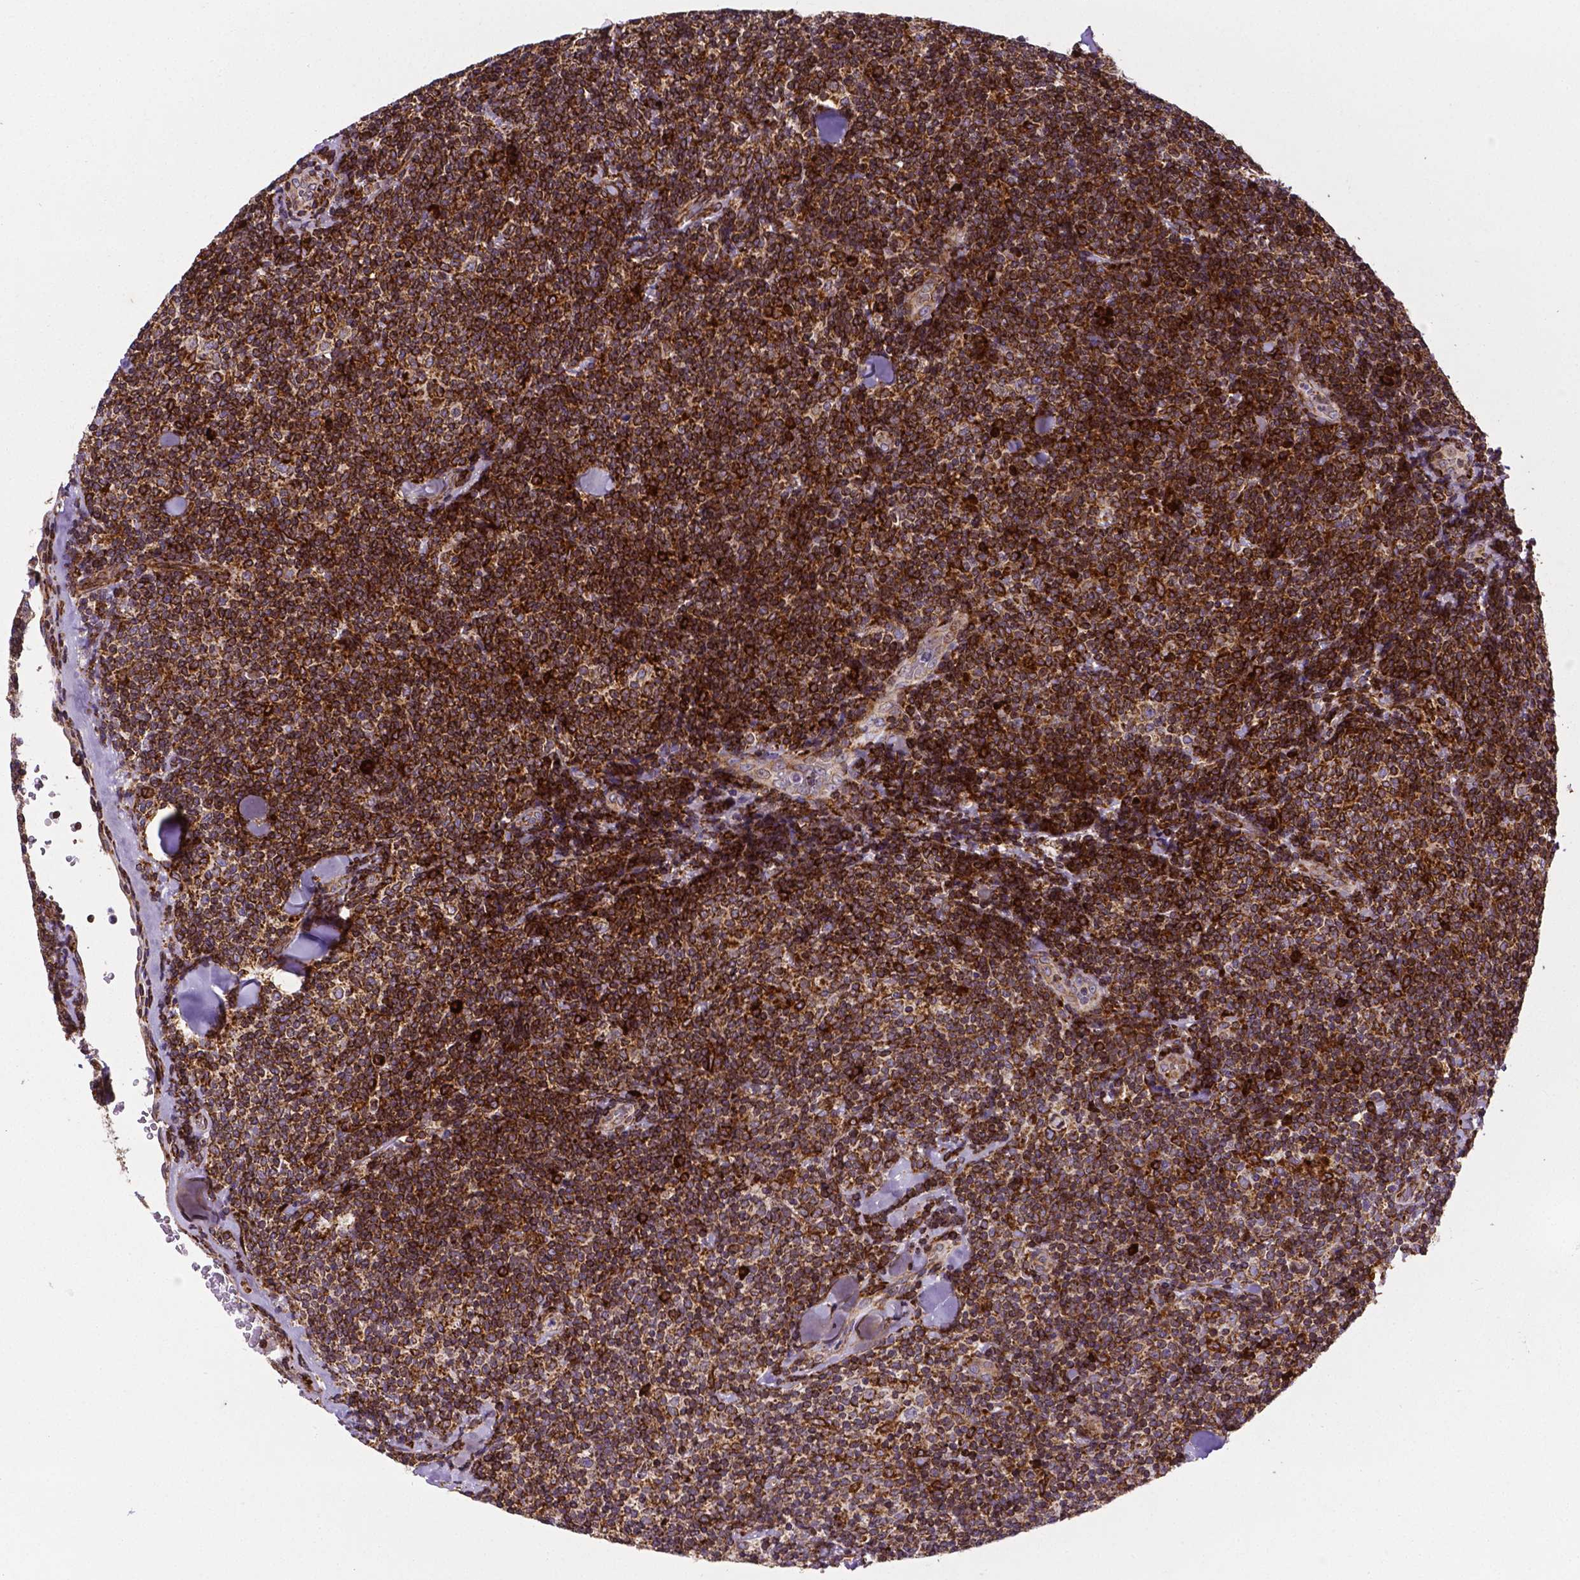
{"staining": {"intensity": "strong", "quantity": ">75%", "location": "cytoplasmic/membranous"}, "tissue": "lymphoma", "cell_type": "Tumor cells", "image_type": "cancer", "snomed": [{"axis": "morphology", "description": "Malignant lymphoma, non-Hodgkin's type, Low grade"}, {"axis": "topography", "description": "Lymph node"}], "caption": "Immunohistochemical staining of human lymphoma shows high levels of strong cytoplasmic/membranous positivity in about >75% of tumor cells. The staining was performed using DAB, with brown indicating positive protein expression. Nuclei are stained blue with hematoxylin.", "gene": "MTDH", "patient": {"sex": "female", "age": 56}}